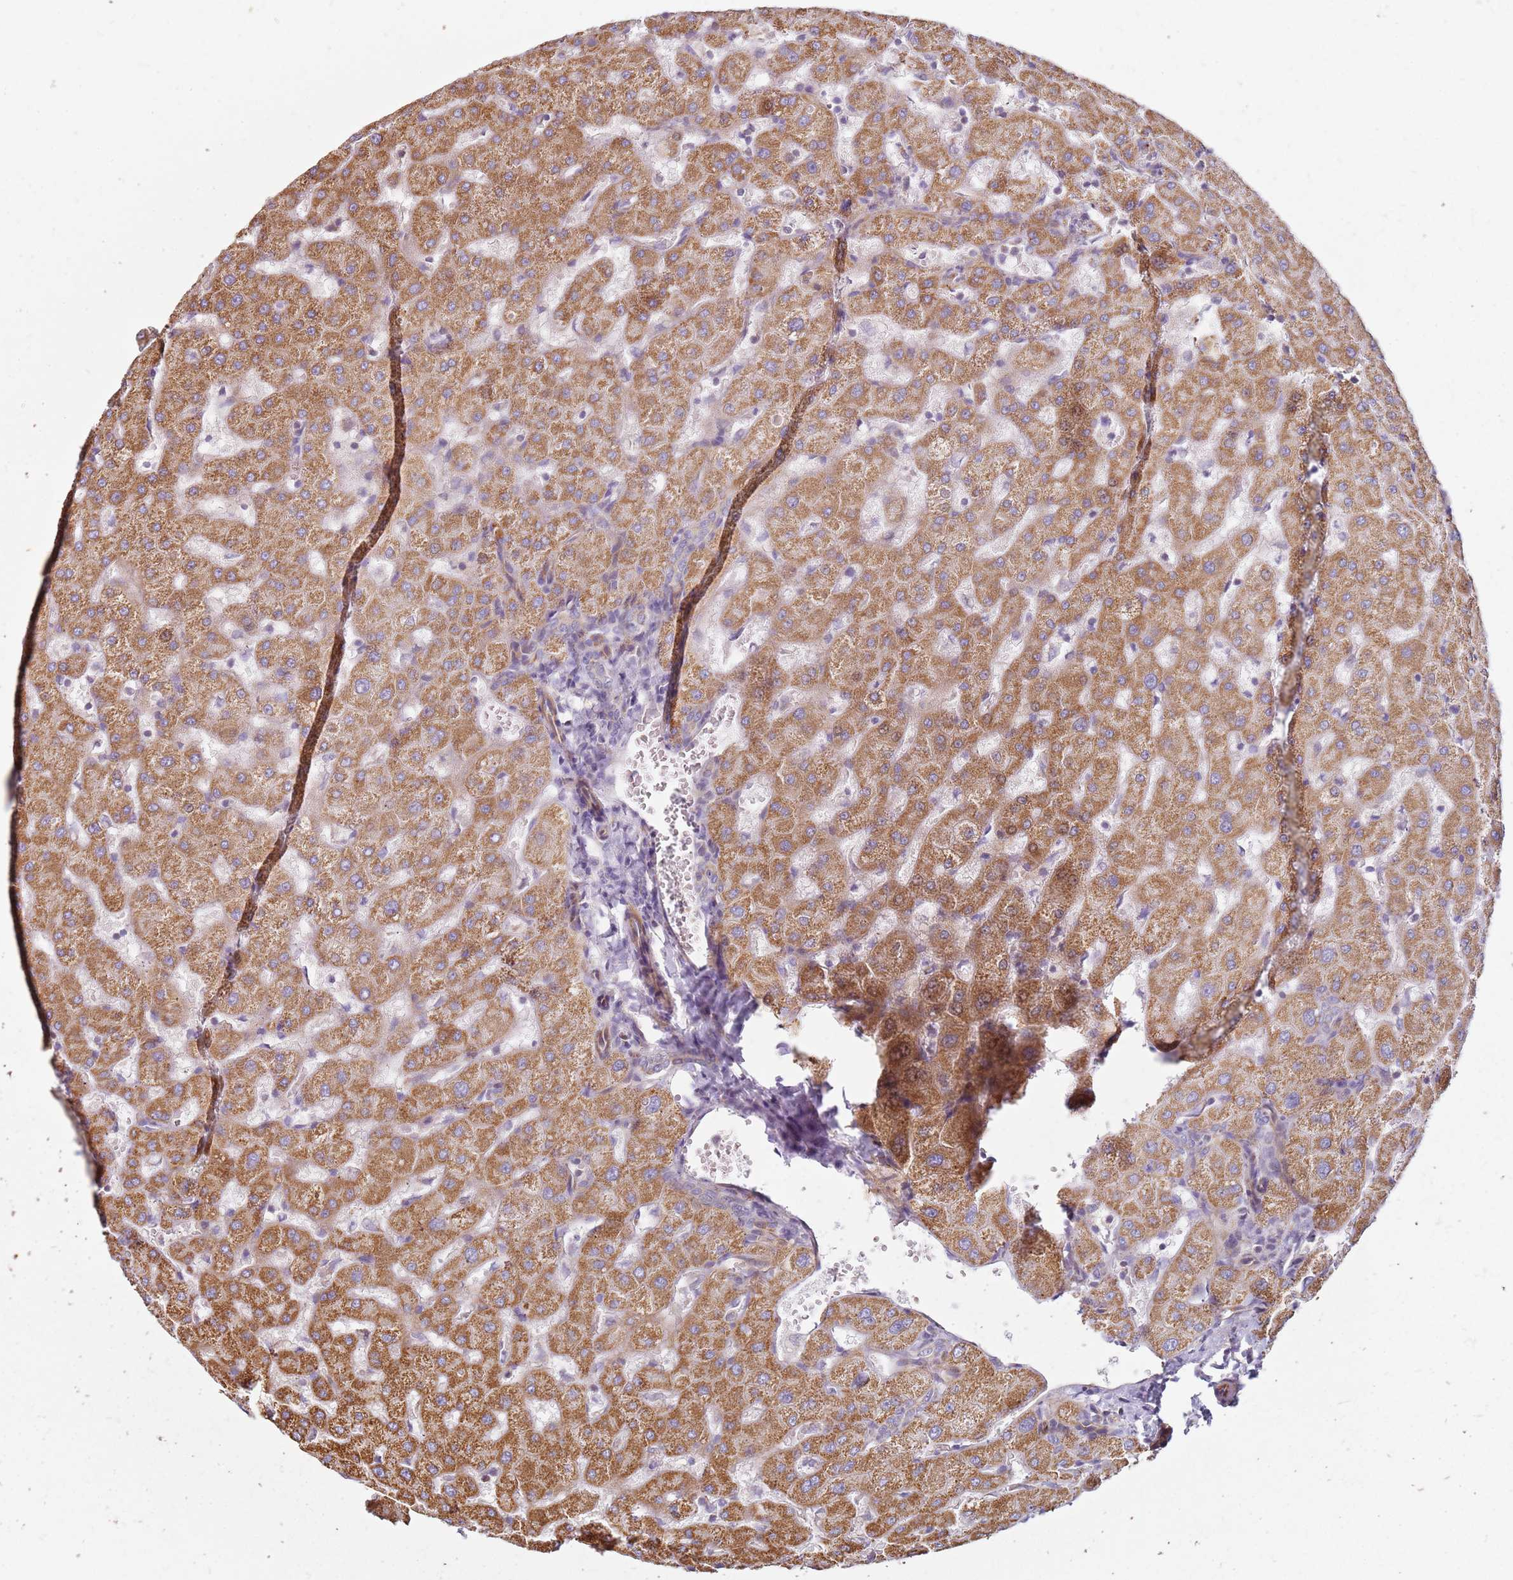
{"staining": {"intensity": "negative", "quantity": "none", "location": "none"}, "tissue": "liver", "cell_type": "Cholangiocytes", "image_type": "normal", "snomed": [{"axis": "morphology", "description": "Normal tissue, NOS"}, {"axis": "topography", "description": "Liver"}], "caption": "DAB (3,3'-diaminobenzidine) immunohistochemical staining of unremarkable liver displays no significant expression in cholangiocytes.", "gene": "ALS2", "patient": {"sex": "female", "age": 63}}